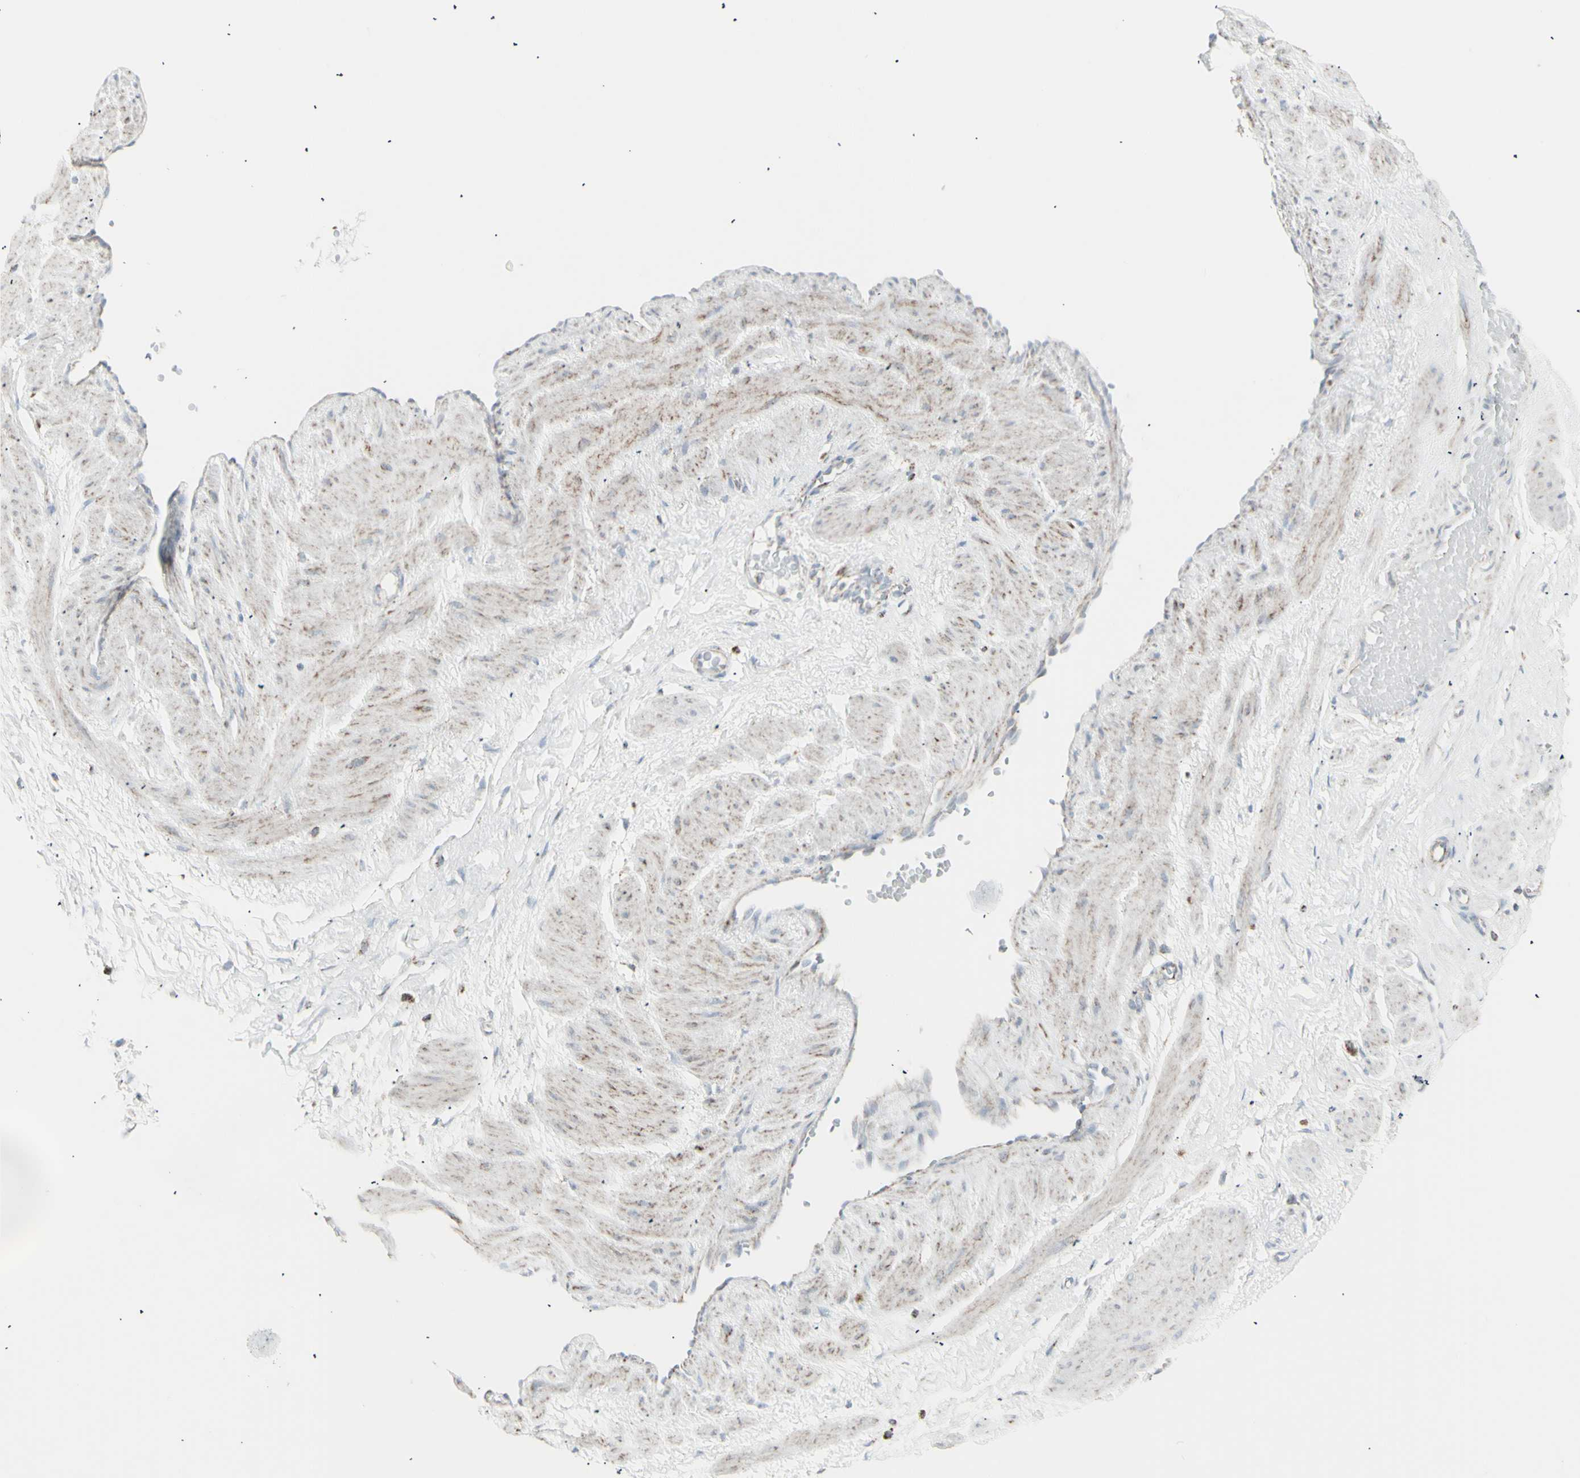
{"staining": {"intensity": "weak", "quantity": ">75%", "location": "cytoplasmic/membranous"}, "tissue": "adipose tissue", "cell_type": "Adipocytes", "image_type": "normal", "snomed": [{"axis": "morphology", "description": "Normal tissue, NOS"}, {"axis": "topography", "description": "Soft tissue"}, {"axis": "topography", "description": "Vascular tissue"}], "caption": "Adipose tissue stained for a protein displays weak cytoplasmic/membranous positivity in adipocytes. Immunohistochemistry stains the protein of interest in brown and the nuclei are stained blue.", "gene": "PLGRKT", "patient": {"sex": "female", "age": 35}}